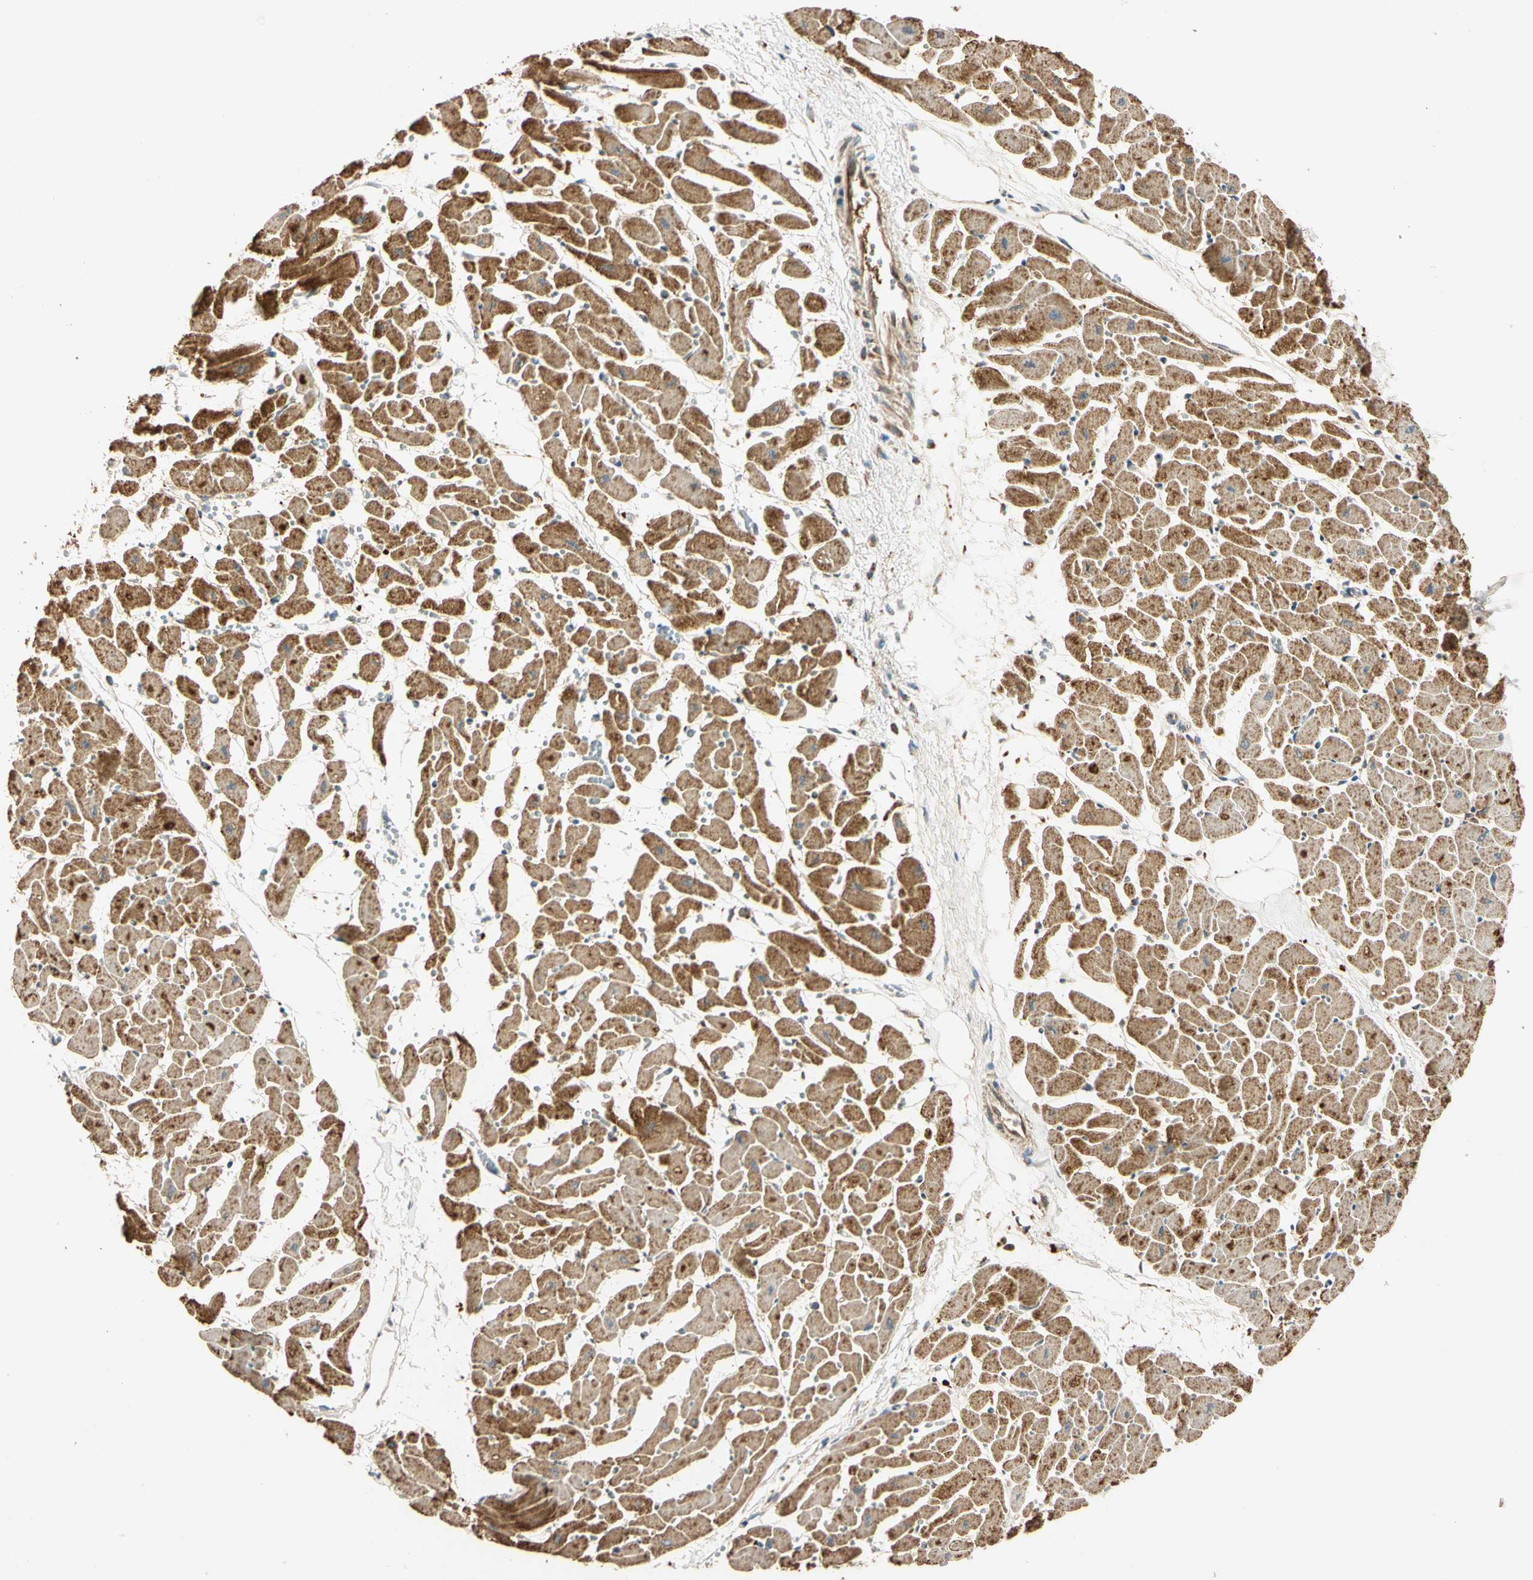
{"staining": {"intensity": "strong", "quantity": ">75%", "location": "cytoplasmic/membranous"}, "tissue": "heart muscle", "cell_type": "Cardiomyocytes", "image_type": "normal", "snomed": [{"axis": "morphology", "description": "Normal tissue, NOS"}, {"axis": "topography", "description": "Heart"}], "caption": "IHC histopathology image of normal heart muscle stained for a protein (brown), which demonstrates high levels of strong cytoplasmic/membranous positivity in approximately >75% of cardiomyocytes.", "gene": "MAPK1", "patient": {"sex": "female", "age": 19}}